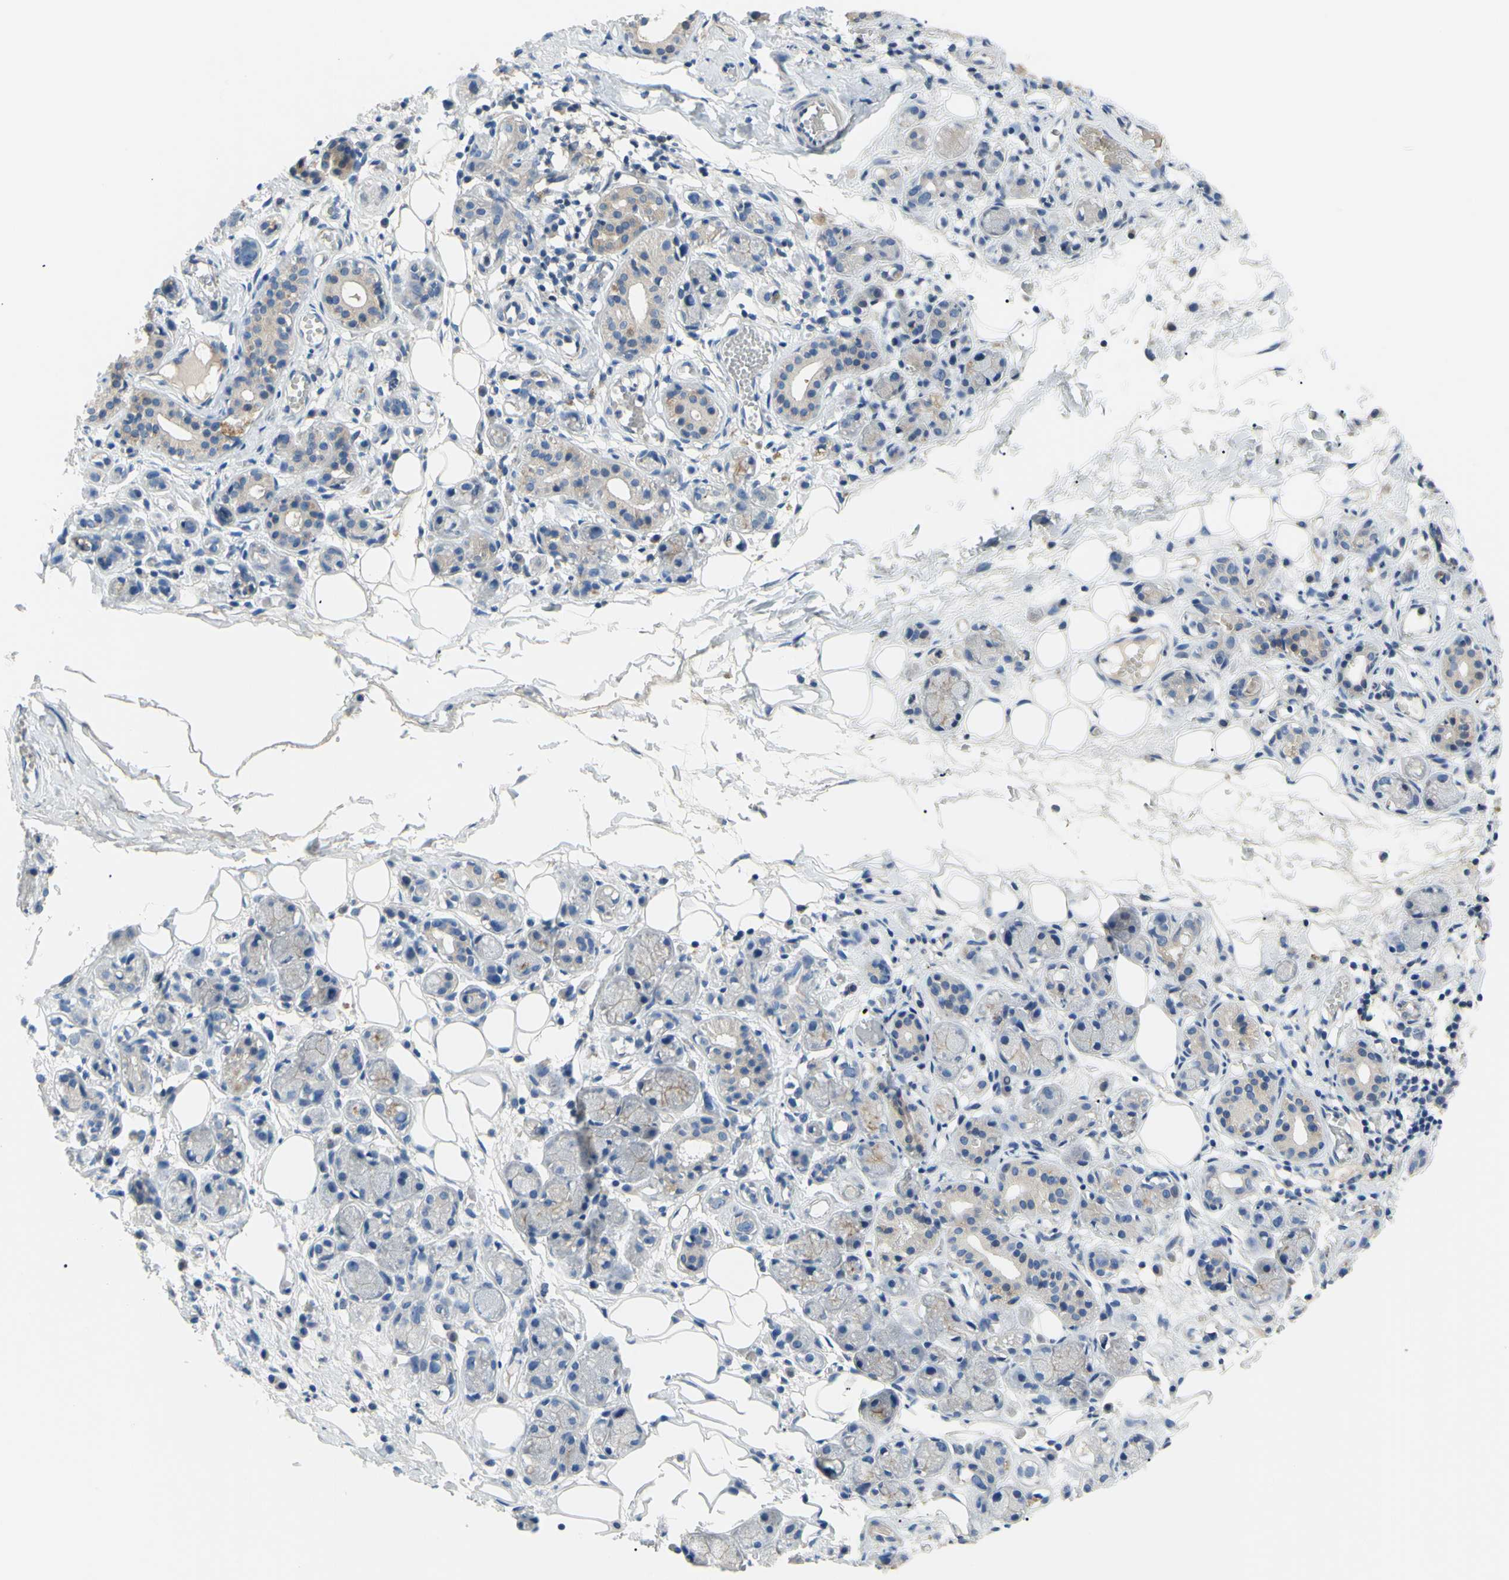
{"staining": {"intensity": "negative", "quantity": "none", "location": "none"}, "tissue": "adipose tissue", "cell_type": "Adipocytes", "image_type": "normal", "snomed": [{"axis": "morphology", "description": "Normal tissue, NOS"}, {"axis": "morphology", "description": "Inflammation, NOS"}, {"axis": "topography", "description": "Vascular tissue"}, {"axis": "topography", "description": "Salivary gland"}], "caption": "Adipocytes show no significant protein staining in normal adipose tissue. Brightfield microscopy of immunohistochemistry stained with DAB (brown) and hematoxylin (blue), captured at high magnification.", "gene": "TMEM59L", "patient": {"sex": "female", "age": 75}}